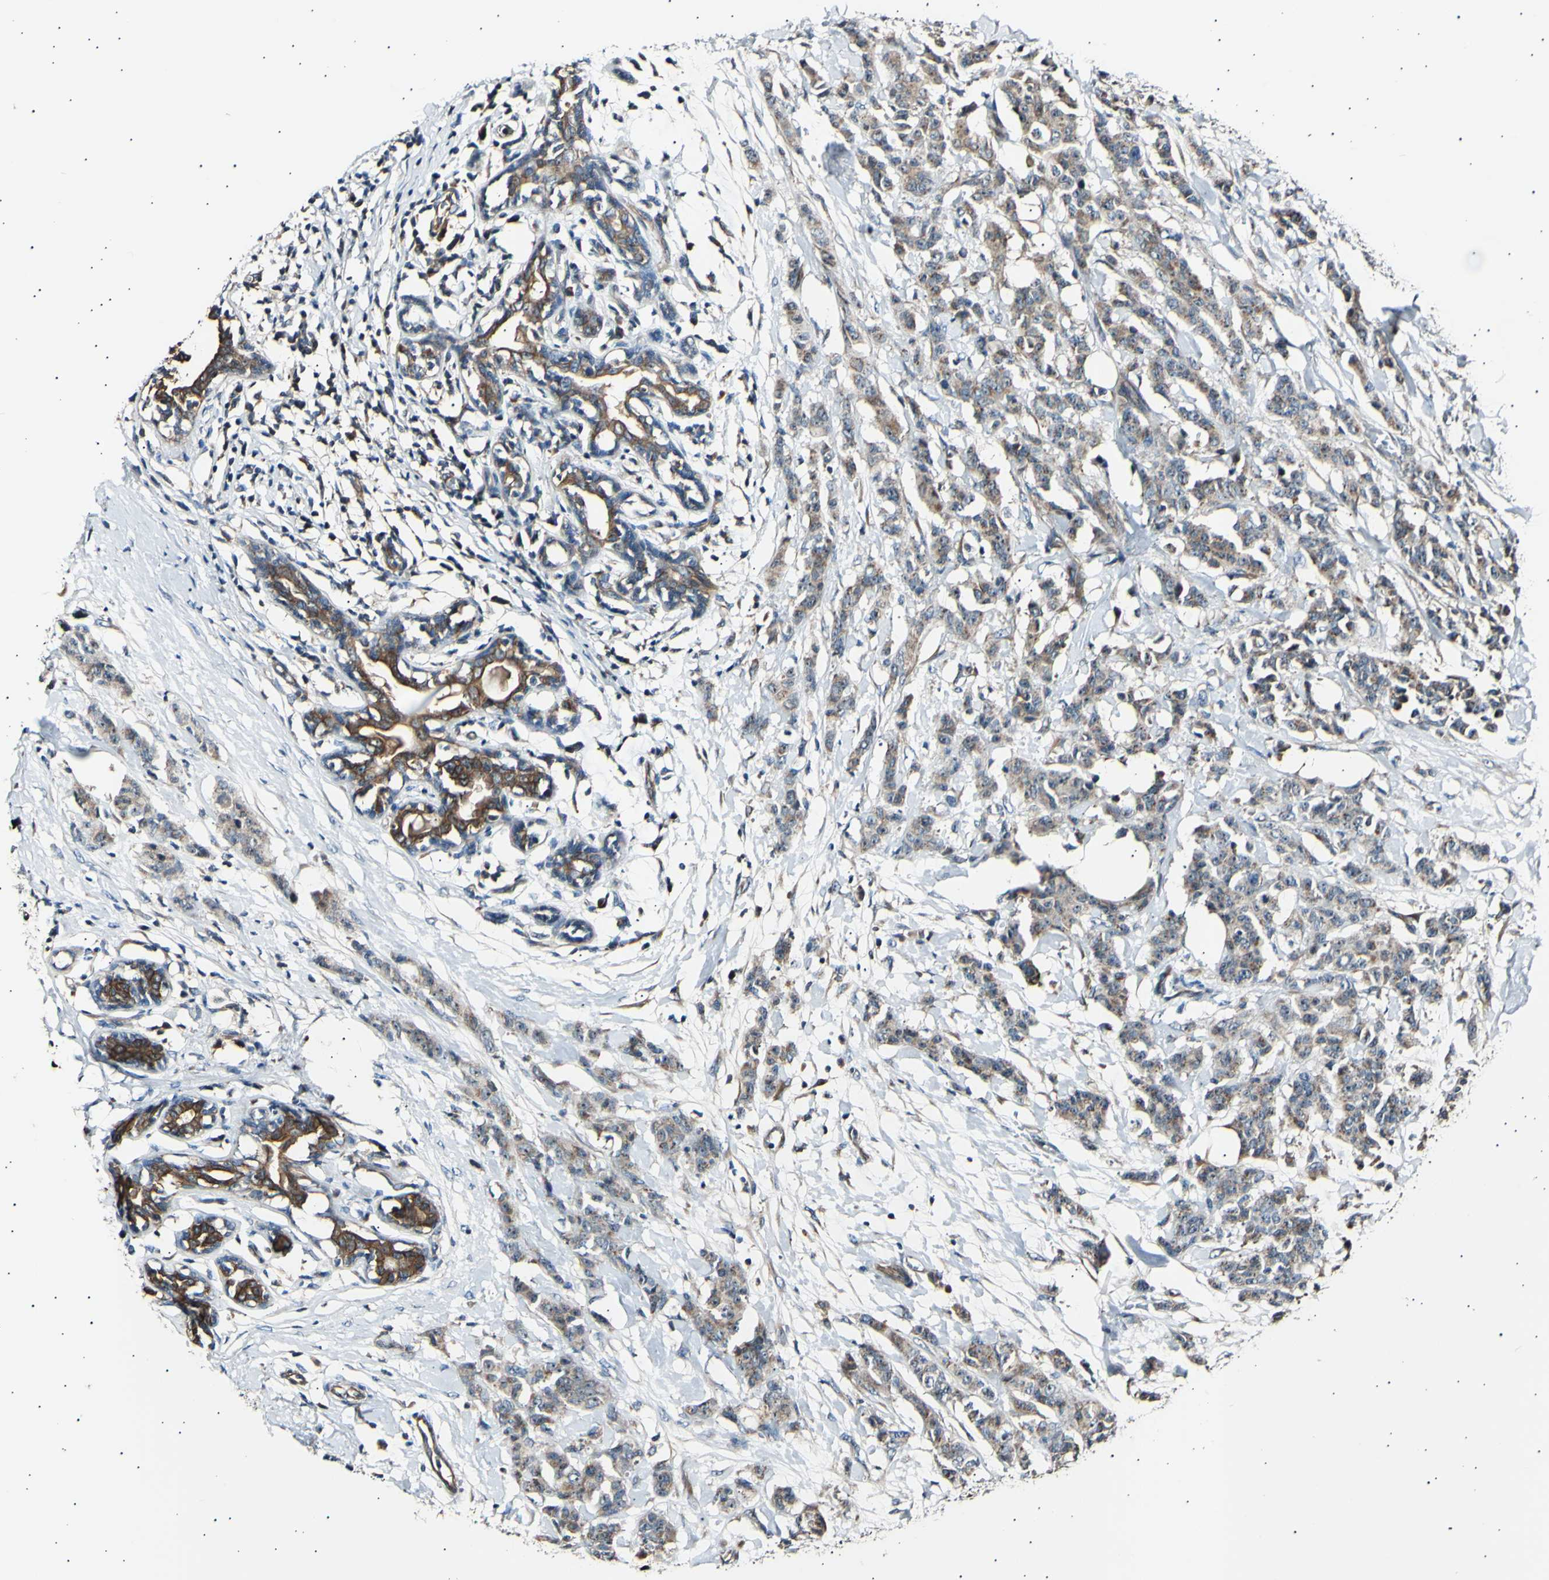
{"staining": {"intensity": "moderate", "quantity": ">75%", "location": "cytoplasmic/membranous"}, "tissue": "breast cancer", "cell_type": "Tumor cells", "image_type": "cancer", "snomed": [{"axis": "morphology", "description": "Normal tissue, NOS"}, {"axis": "morphology", "description": "Duct carcinoma"}, {"axis": "topography", "description": "Breast"}], "caption": "This histopathology image shows immunohistochemistry staining of infiltrating ductal carcinoma (breast), with medium moderate cytoplasmic/membranous positivity in about >75% of tumor cells.", "gene": "ITGA6", "patient": {"sex": "female", "age": 40}}